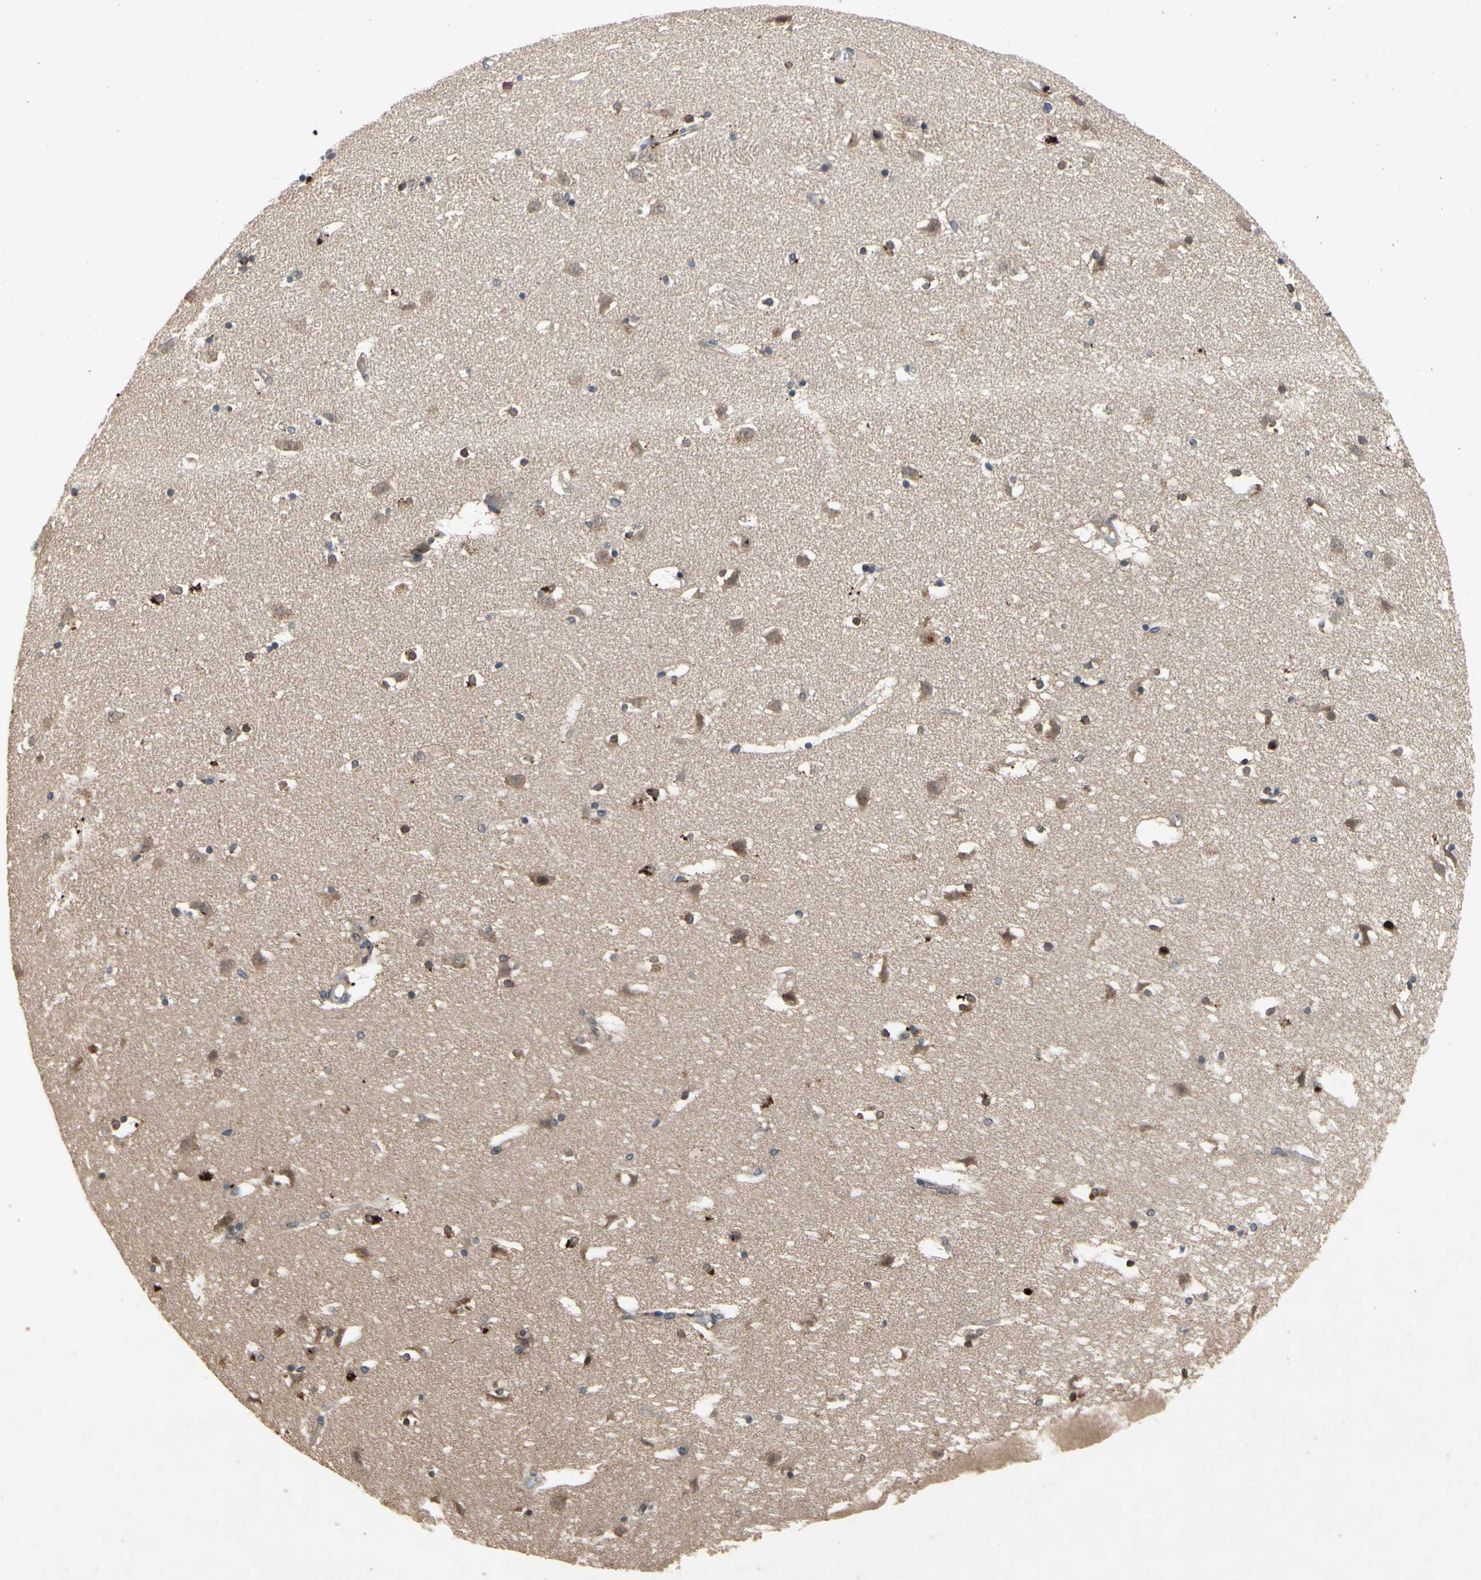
{"staining": {"intensity": "strong", "quantity": "25%-75%", "location": "cytoplasmic/membranous"}, "tissue": "caudate", "cell_type": "Glial cells", "image_type": "normal", "snomed": [{"axis": "morphology", "description": "Normal tissue, NOS"}, {"axis": "topography", "description": "Lateral ventricle wall"}], "caption": "The image demonstrates a brown stain indicating the presence of a protein in the cytoplasmic/membranous of glial cells in caudate.", "gene": "DPY19L3", "patient": {"sex": "male", "age": 45}}